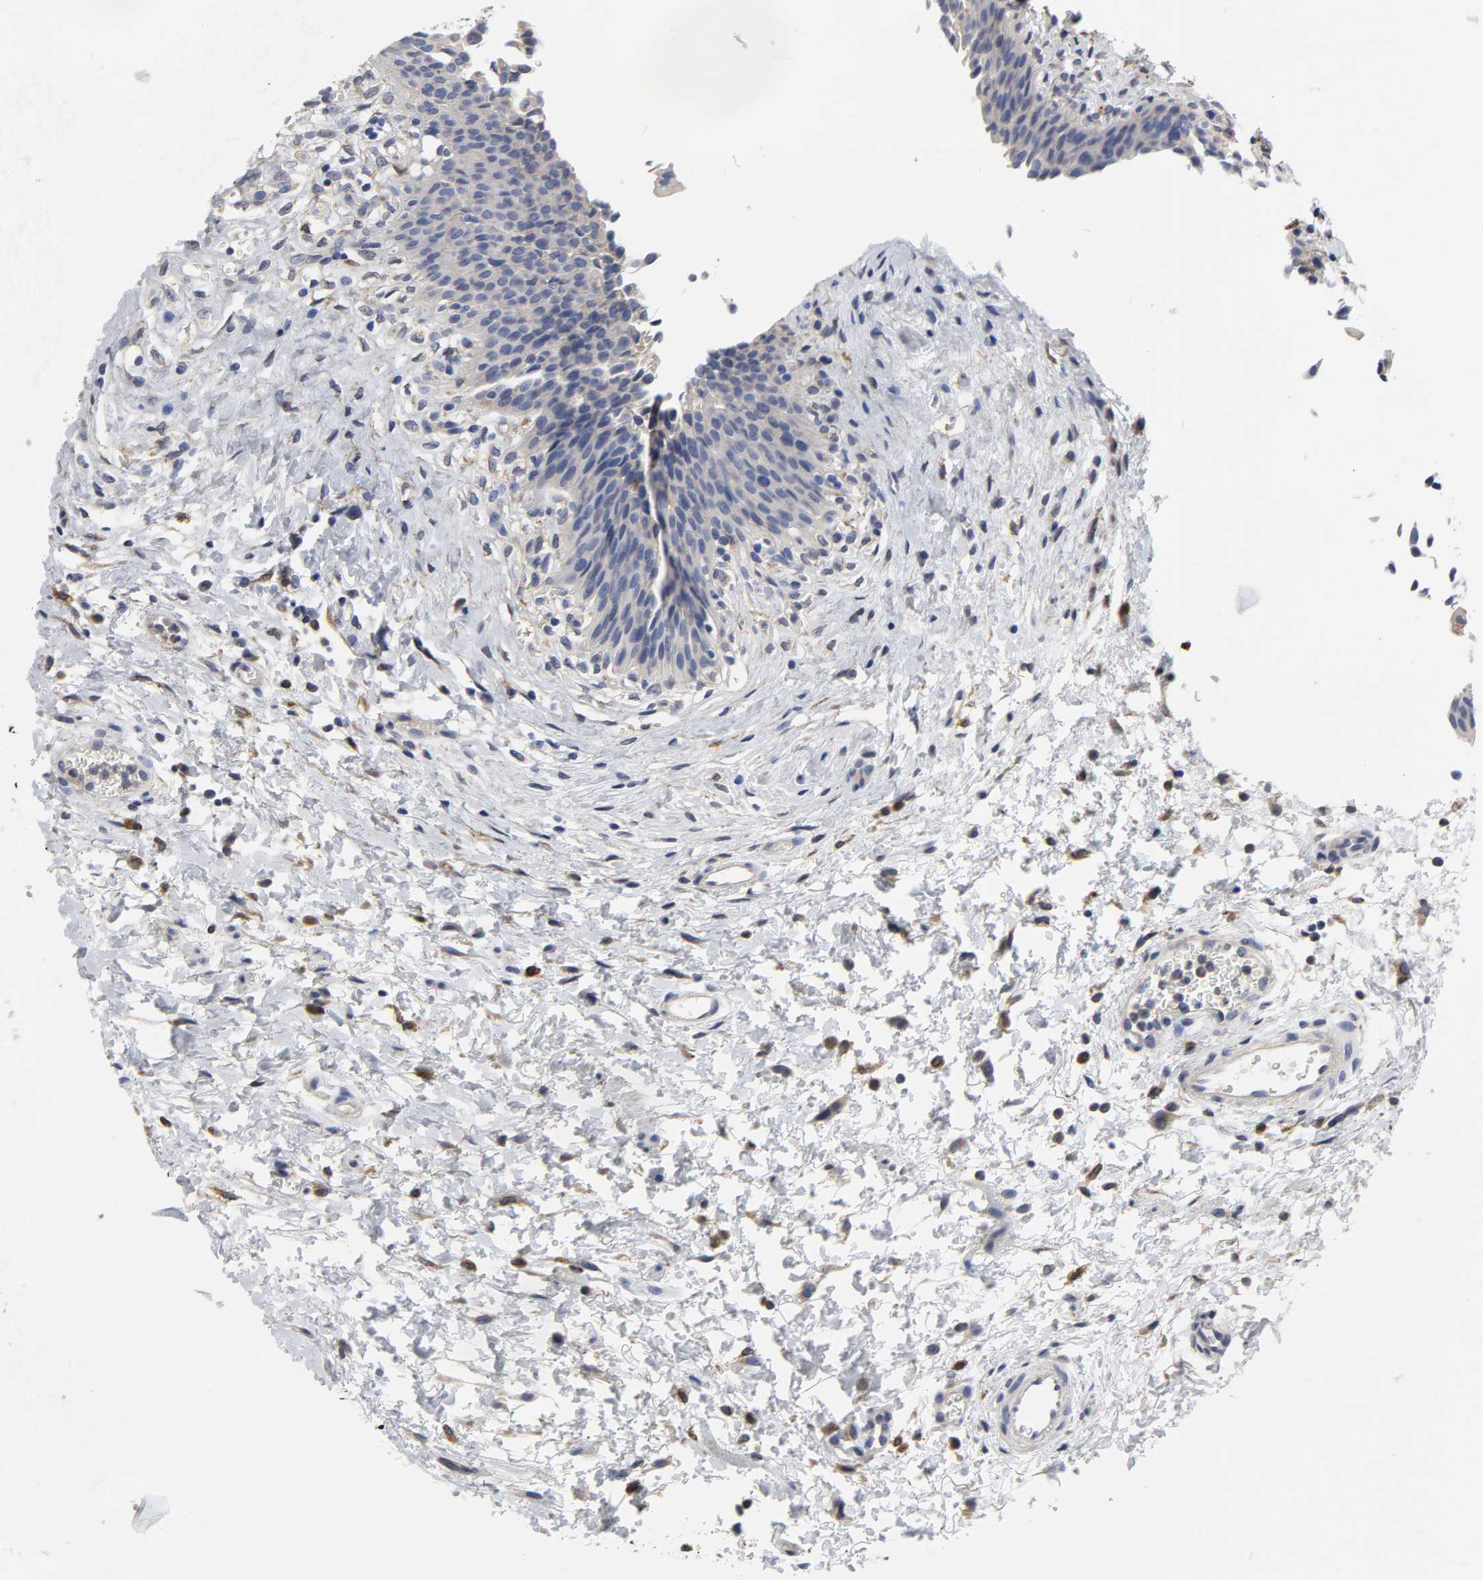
{"staining": {"intensity": "moderate", "quantity": "<25%", "location": "cytoplasmic/membranous"}, "tissue": "urinary bladder", "cell_type": "Urothelial cells", "image_type": "normal", "snomed": [{"axis": "morphology", "description": "Normal tissue, NOS"}, {"axis": "morphology", "description": "Dysplasia, NOS"}, {"axis": "topography", "description": "Urinary bladder"}], "caption": "Urothelial cells show low levels of moderate cytoplasmic/membranous staining in about <25% of cells in unremarkable urinary bladder. (IHC, brightfield microscopy, high magnification).", "gene": "HCK", "patient": {"sex": "male", "age": 35}}